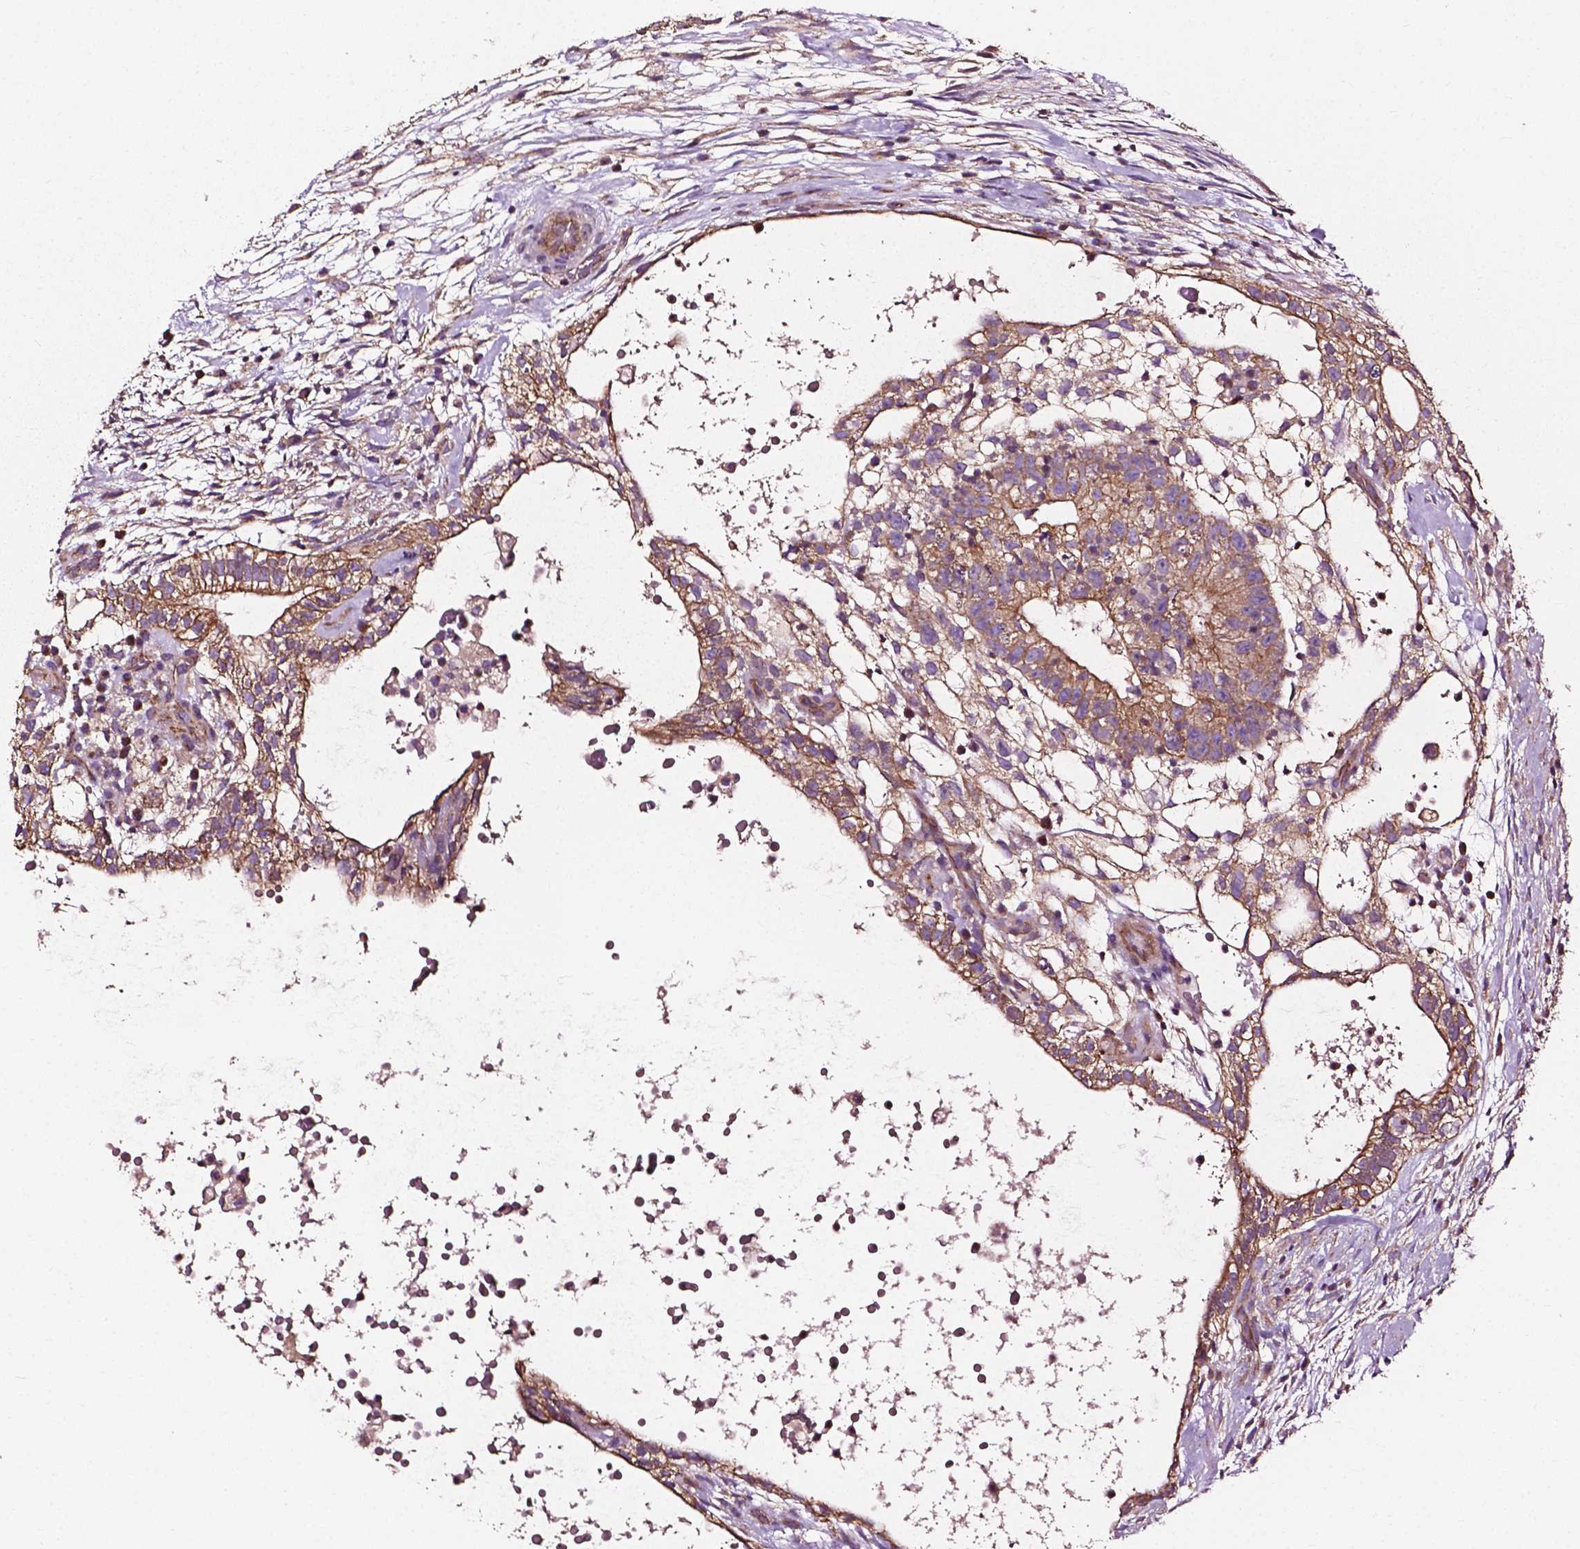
{"staining": {"intensity": "moderate", "quantity": ">75%", "location": "cytoplasmic/membranous"}, "tissue": "testis cancer", "cell_type": "Tumor cells", "image_type": "cancer", "snomed": [{"axis": "morphology", "description": "Normal tissue, NOS"}, {"axis": "morphology", "description": "Carcinoma, Embryonal, NOS"}, {"axis": "topography", "description": "Testis"}], "caption": "A high-resolution image shows immunohistochemistry staining of testis embryonal carcinoma, which shows moderate cytoplasmic/membranous expression in about >75% of tumor cells. Immunohistochemistry (ihc) stains the protein of interest in brown and the nuclei are stained blue.", "gene": "ATG16L1", "patient": {"sex": "male", "age": 32}}